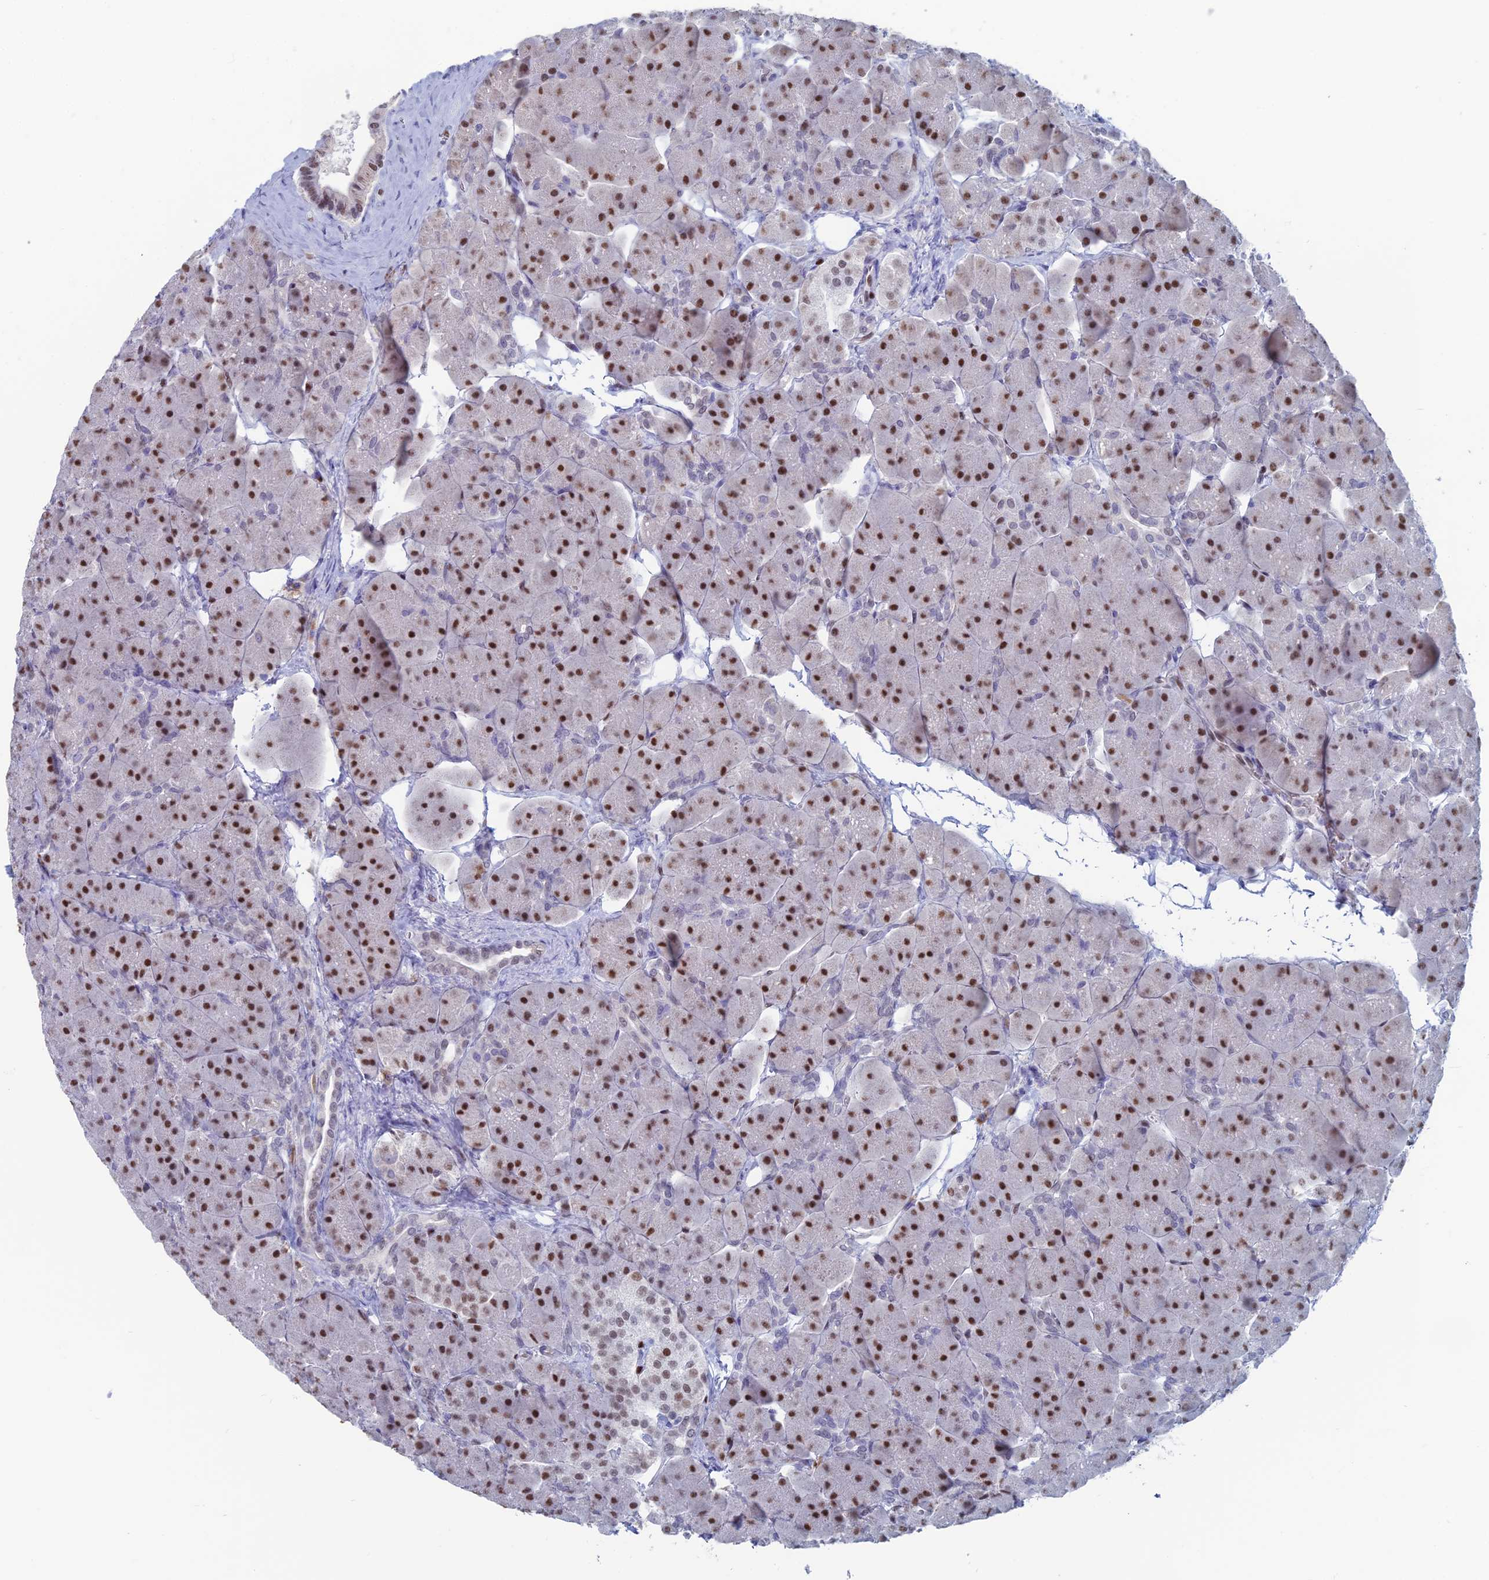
{"staining": {"intensity": "strong", "quantity": "25%-75%", "location": "nuclear"}, "tissue": "pancreas", "cell_type": "Exocrine glandular cells", "image_type": "normal", "snomed": [{"axis": "morphology", "description": "Normal tissue, NOS"}, {"axis": "topography", "description": "Pancreas"}], "caption": "IHC histopathology image of unremarkable pancreas: human pancreas stained using IHC displays high levels of strong protein expression localized specifically in the nuclear of exocrine glandular cells, appearing as a nuclear brown color.", "gene": "NOL4L", "patient": {"sex": "male", "age": 66}}